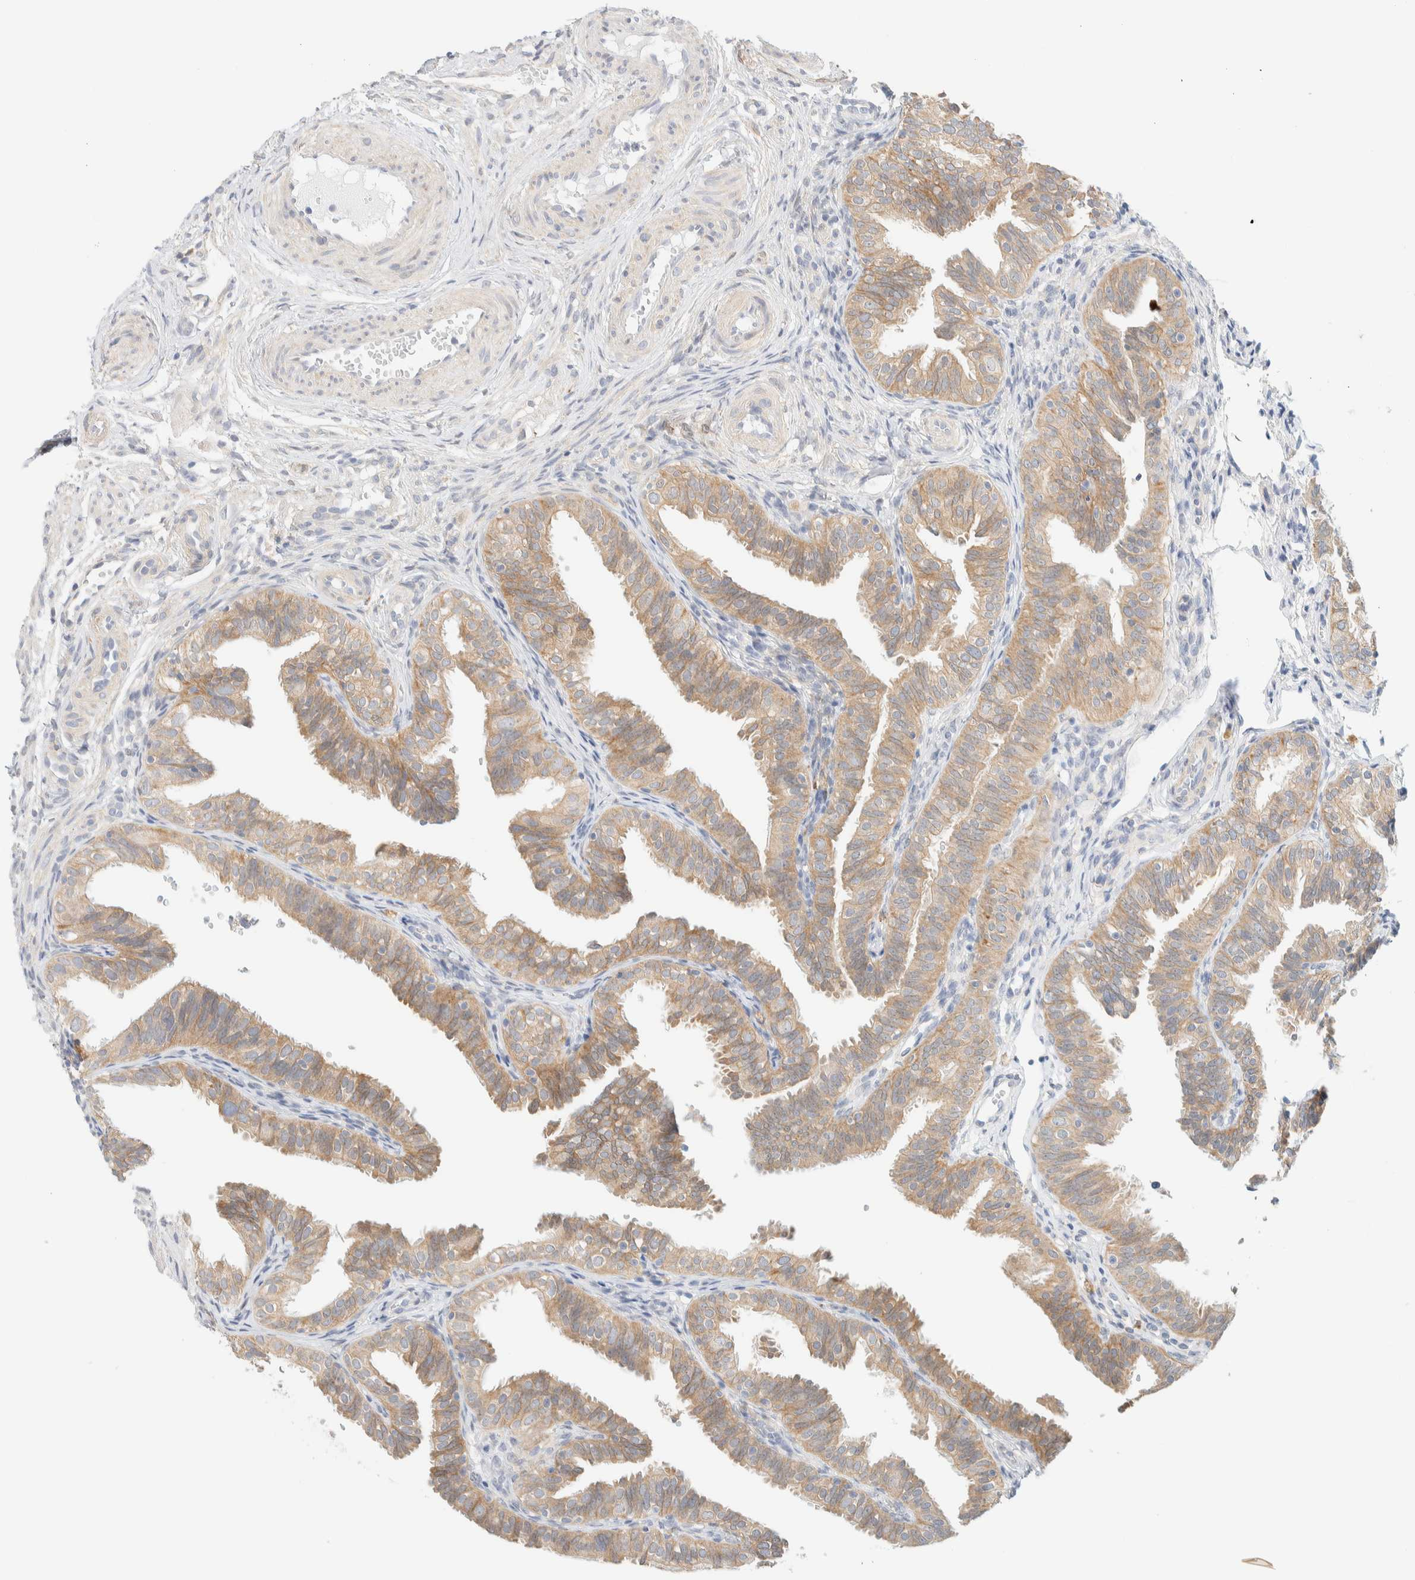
{"staining": {"intensity": "moderate", "quantity": ">75%", "location": "cytoplasmic/membranous"}, "tissue": "fallopian tube", "cell_type": "Glandular cells", "image_type": "normal", "snomed": [{"axis": "morphology", "description": "Normal tissue, NOS"}, {"axis": "topography", "description": "Fallopian tube"}], "caption": "A high-resolution image shows immunohistochemistry staining of benign fallopian tube, which demonstrates moderate cytoplasmic/membranous staining in approximately >75% of glandular cells.", "gene": "NT5C", "patient": {"sex": "female", "age": 35}}